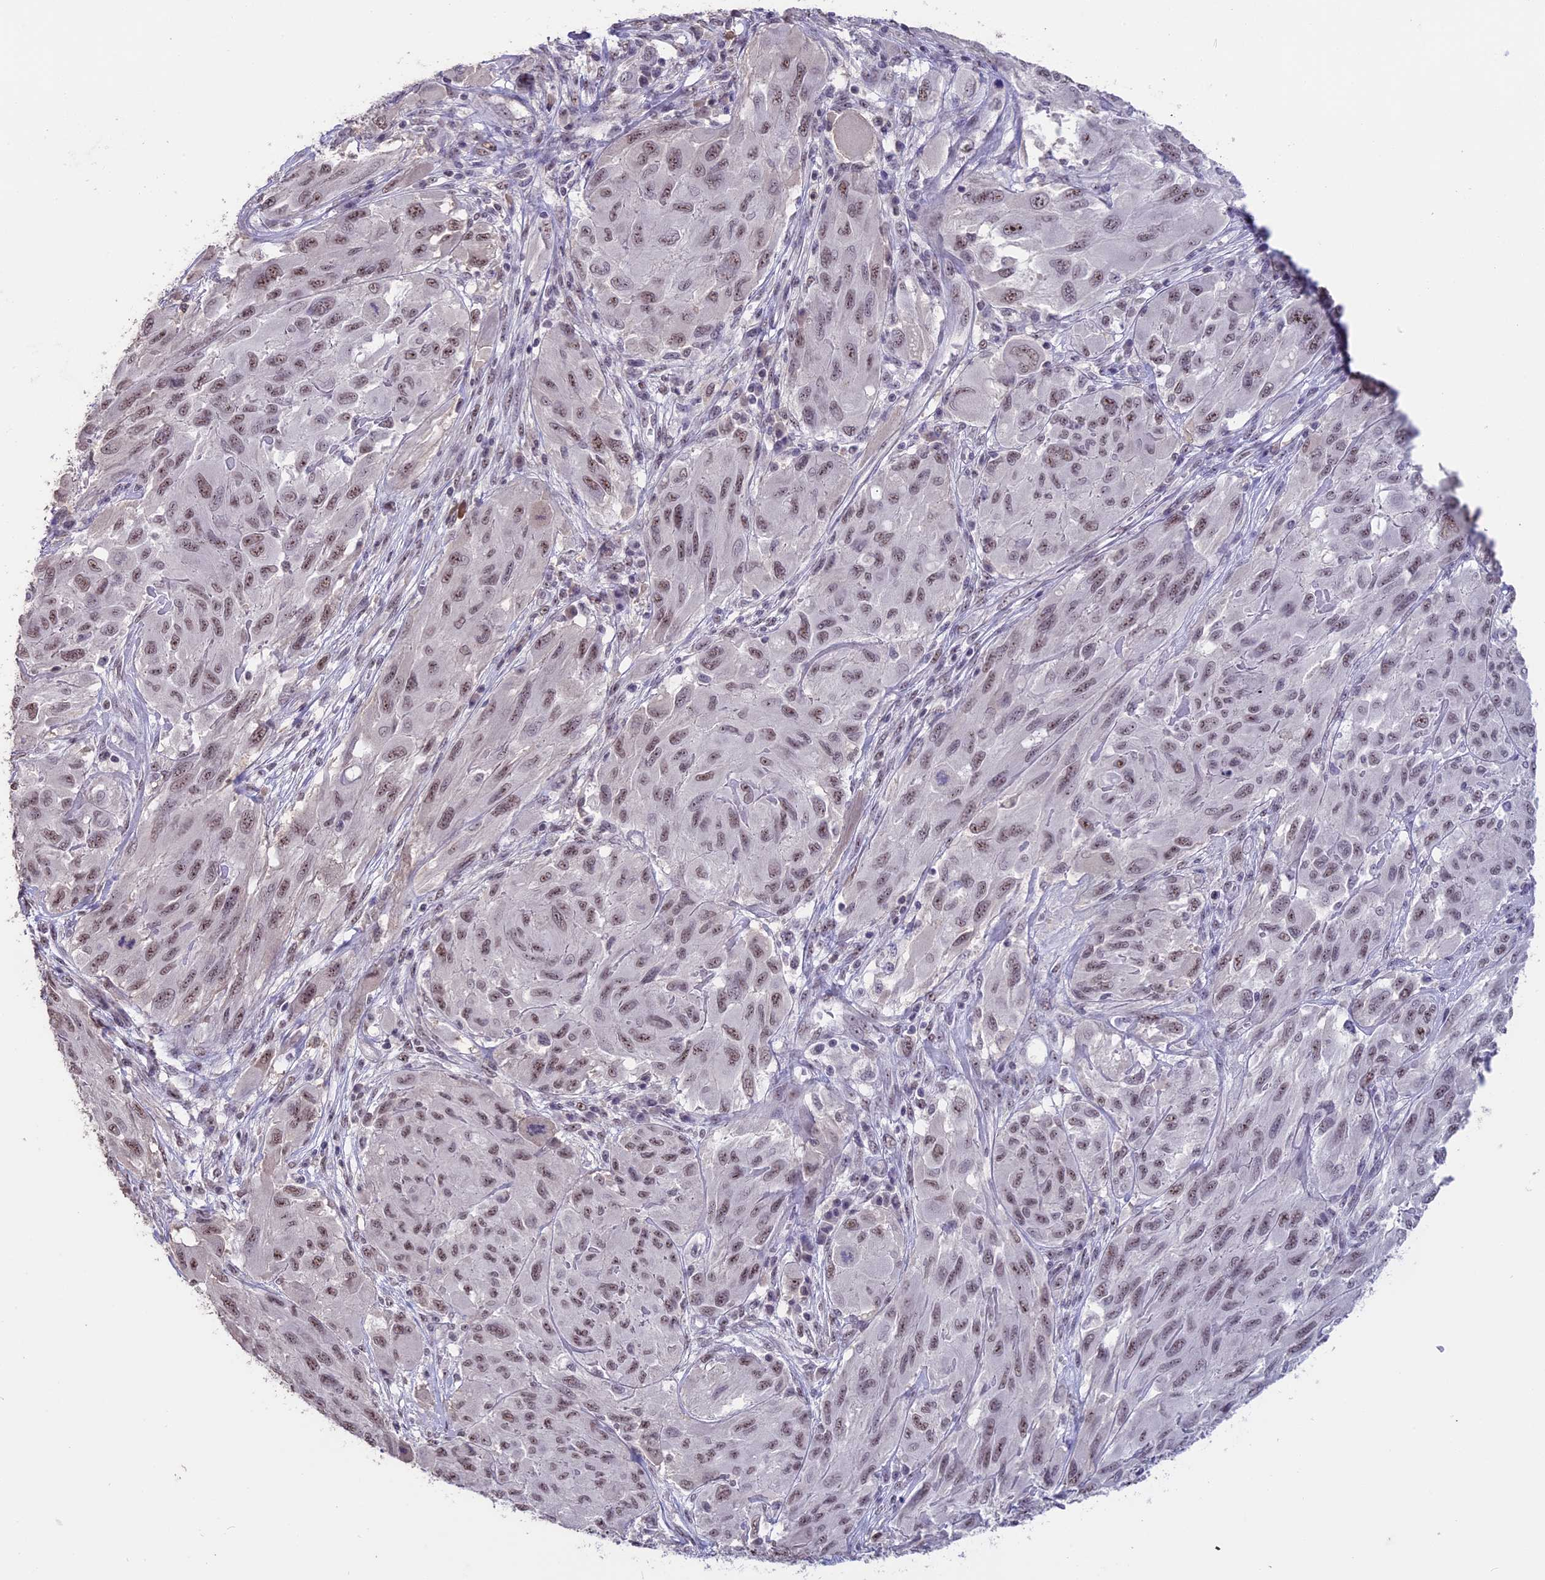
{"staining": {"intensity": "moderate", "quantity": ">75%", "location": "nuclear"}, "tissue": "melanoma", "cell_type": "Tumor cells", "image_type": "cancer", "snomed": [{"axis": "morphology", "description": "Malignant melanoma, NOS"}, {"axis": "topography", "description": "Skin"}], "caption": "Immunohistochemical staining of melanoma demonstrates medium levels of moderate nuclear positivity in about >75% of tumor cells.", "gene": "SETD2", "patient": {"sex": "female", "age": 91}}